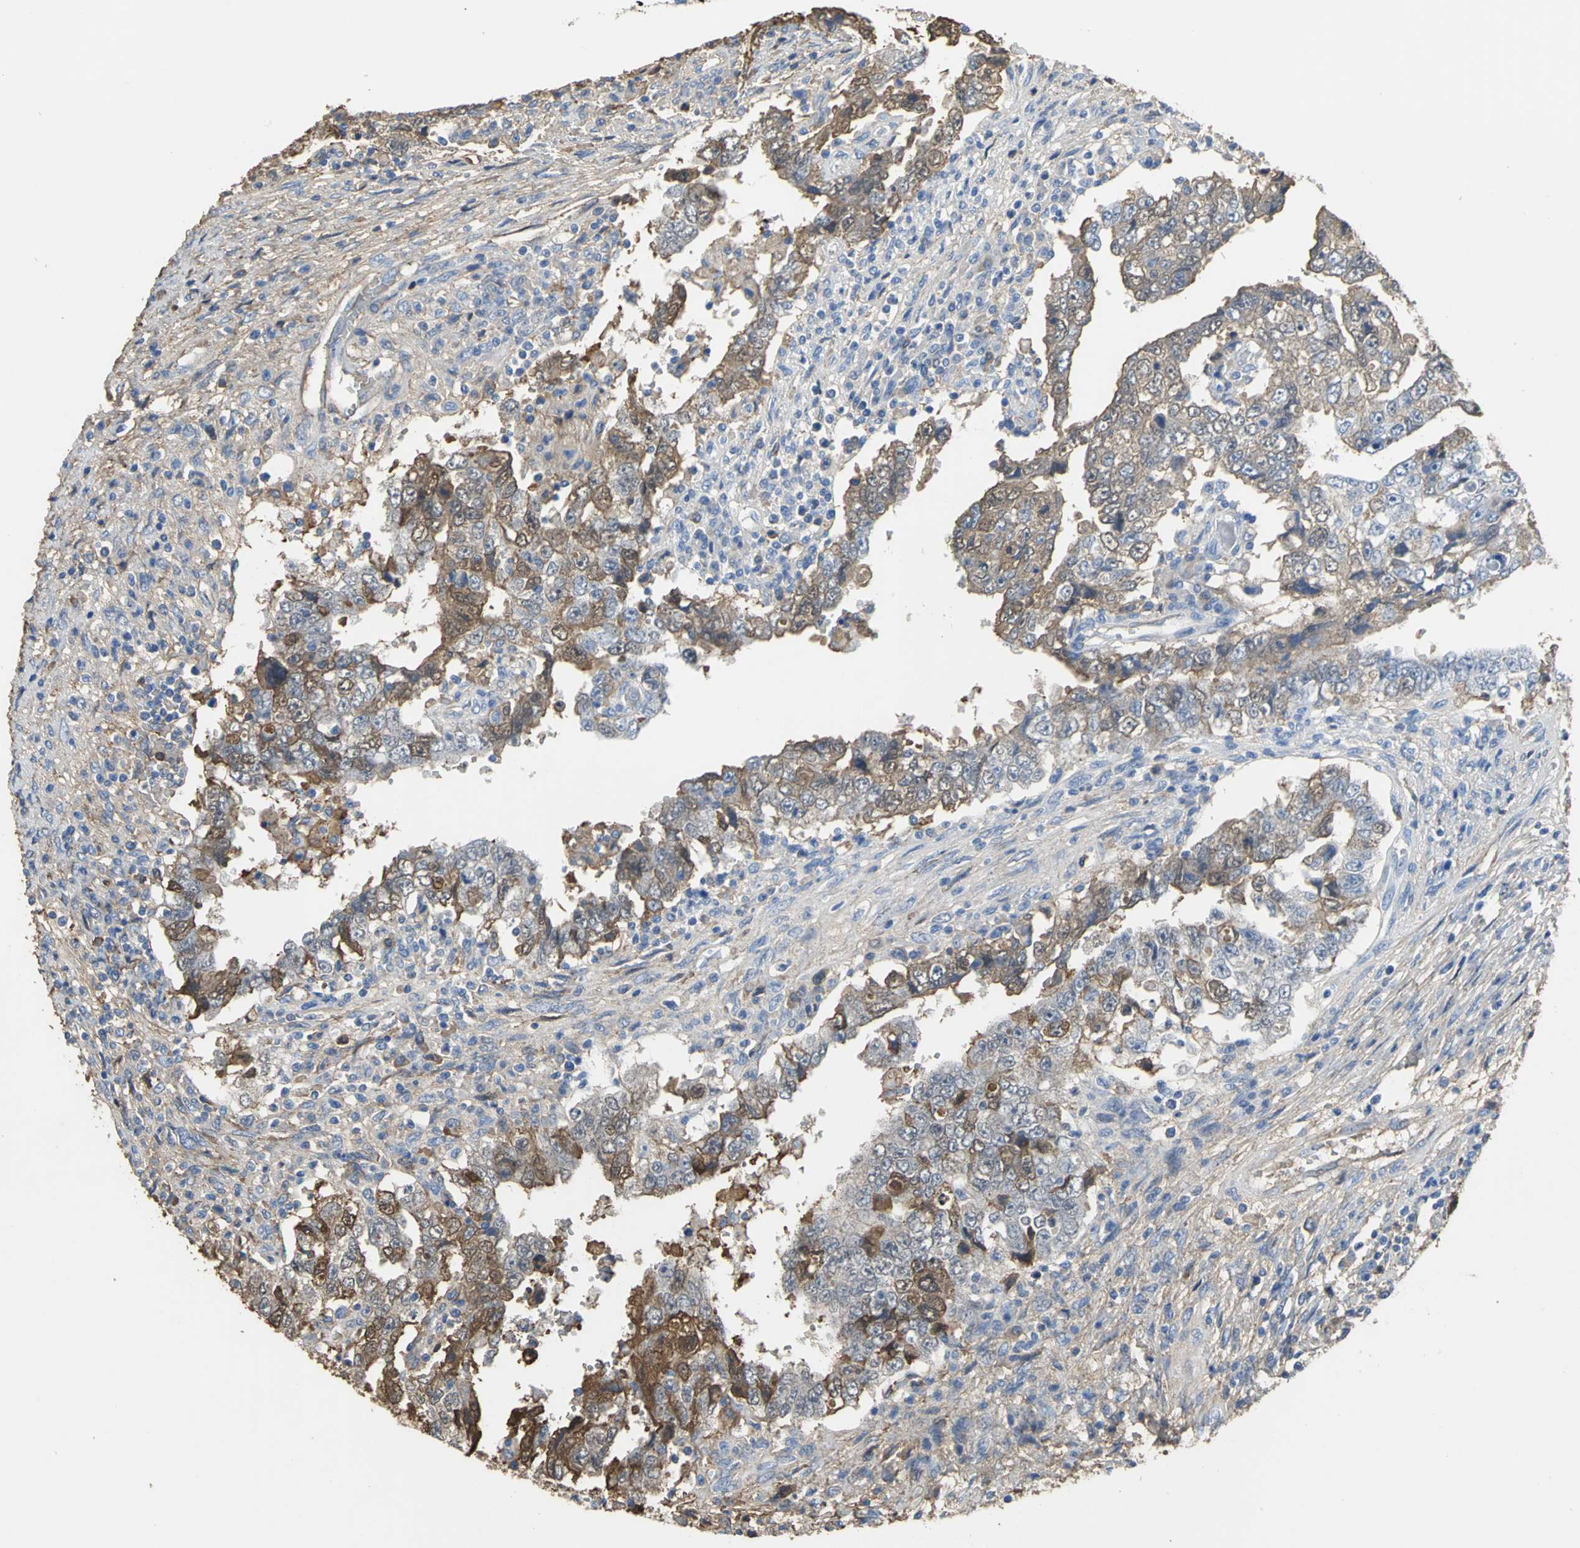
{"staining": {"intensity": "strong", "quantity": ">75%", "location": "cytoplasmic/membranous,nuclear"}, "tissue": "testis cancer", "cell_type": "Tumor cells", "image_type": "cancer", "snomed": [{"axis": "morphology", "description": "Carcinoma, Embryonal, NOS"}, {"axis": "topography", "description": "Testis"}], "caption": "Protein expression analysis of human testis cancer (embryonal carcinoma) reveals strong cytoplasmic/membranous and nuclear positivity in about >75% of tumor cells. (brown staining indicates protein expression, while blue staining denotes nuclei).", "gene": "GYG2", "patient": {"sex": "male", "age": 26}}